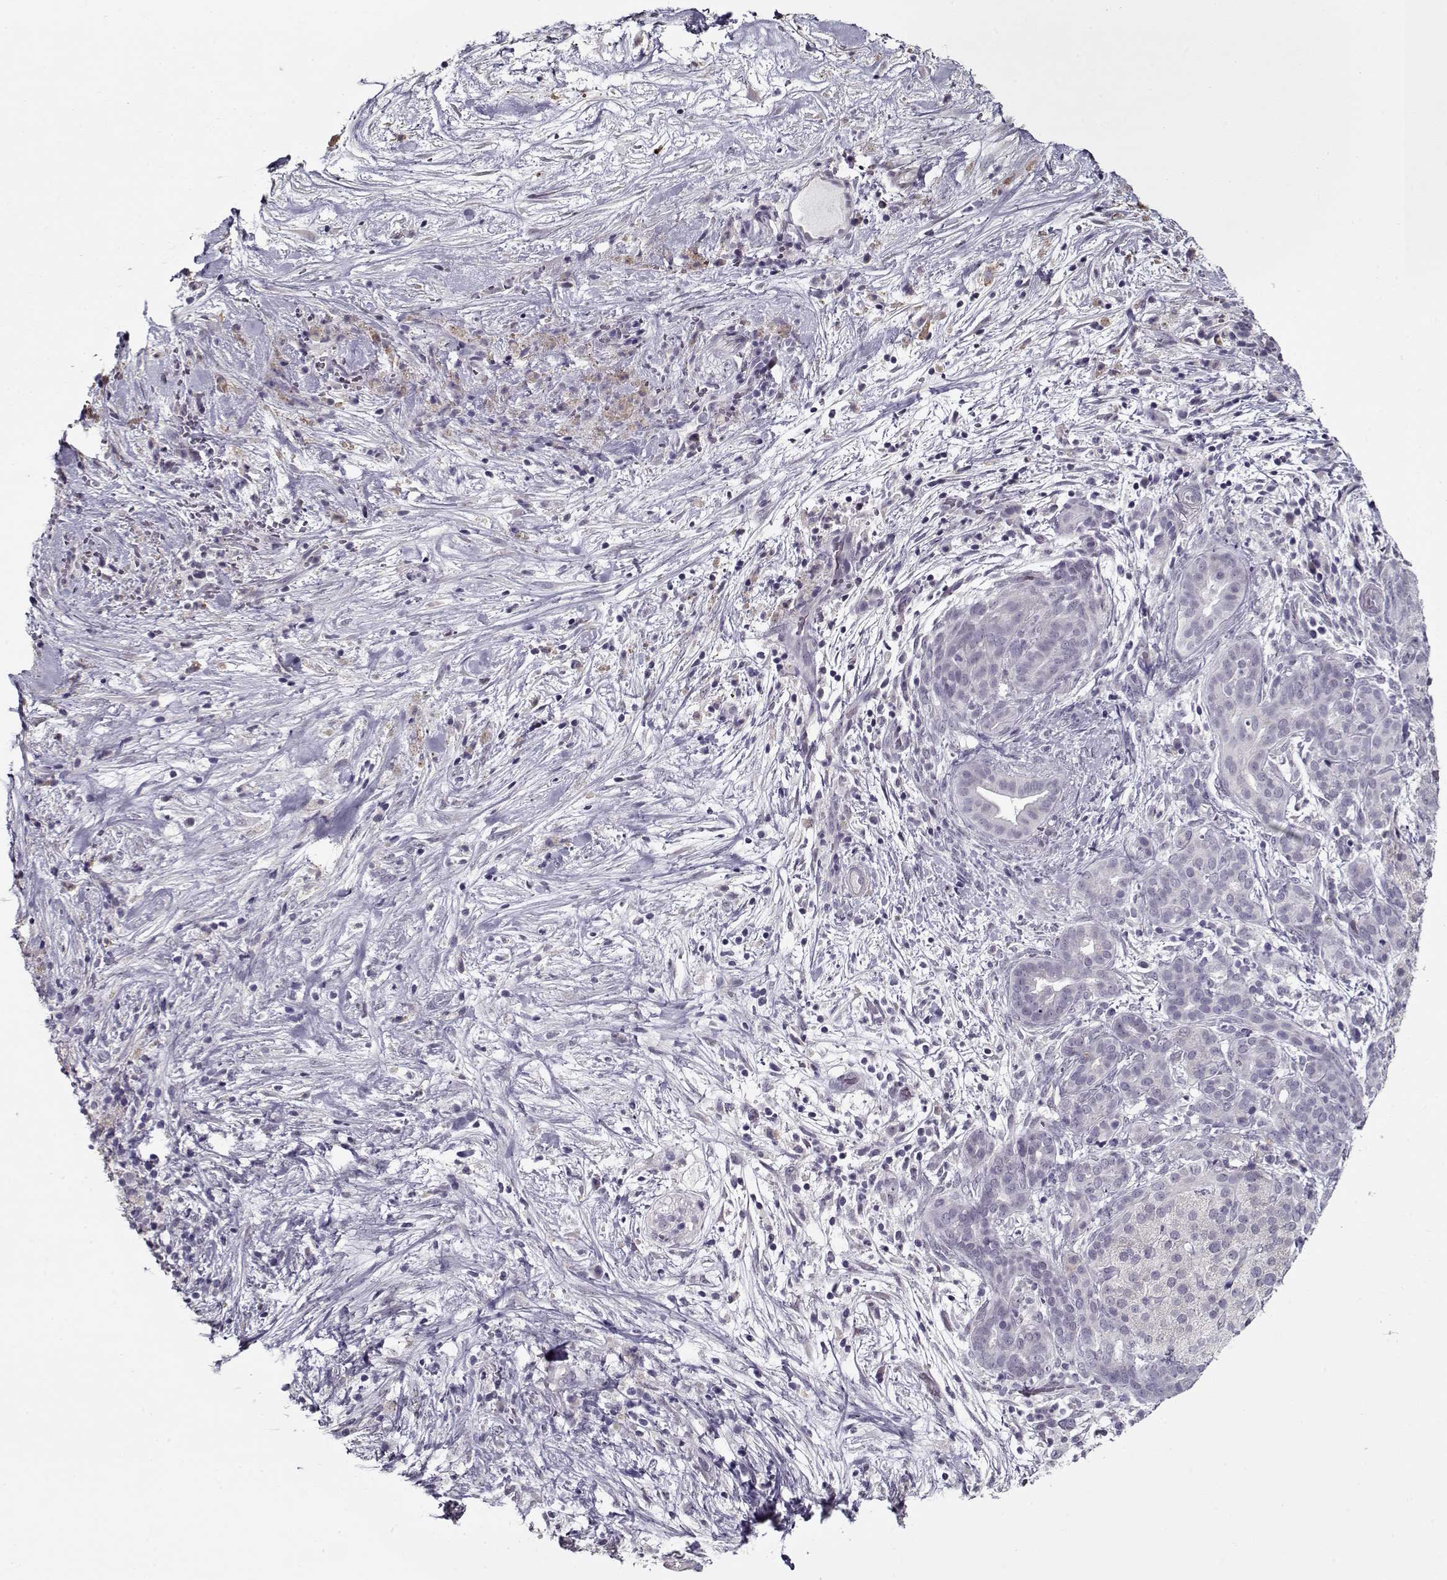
{"staining": {"intensity": "negative", "quantity": "none", "location": "none"}, "tissue": "pancreatic cancer", "cell_type": "Tumor cells", "image_type": "cancer", "snomed": [{"axis": "morphology", "description": "Adenocarcinoma, NOS"}, {"axis": "topography", "description": "Pancreas"}], "caption": "Tumor cells are negative for brown protein staining in pancreatic cancer.", "gene": "SEC16B", "patient": {"sex": "male", "age": 44}}